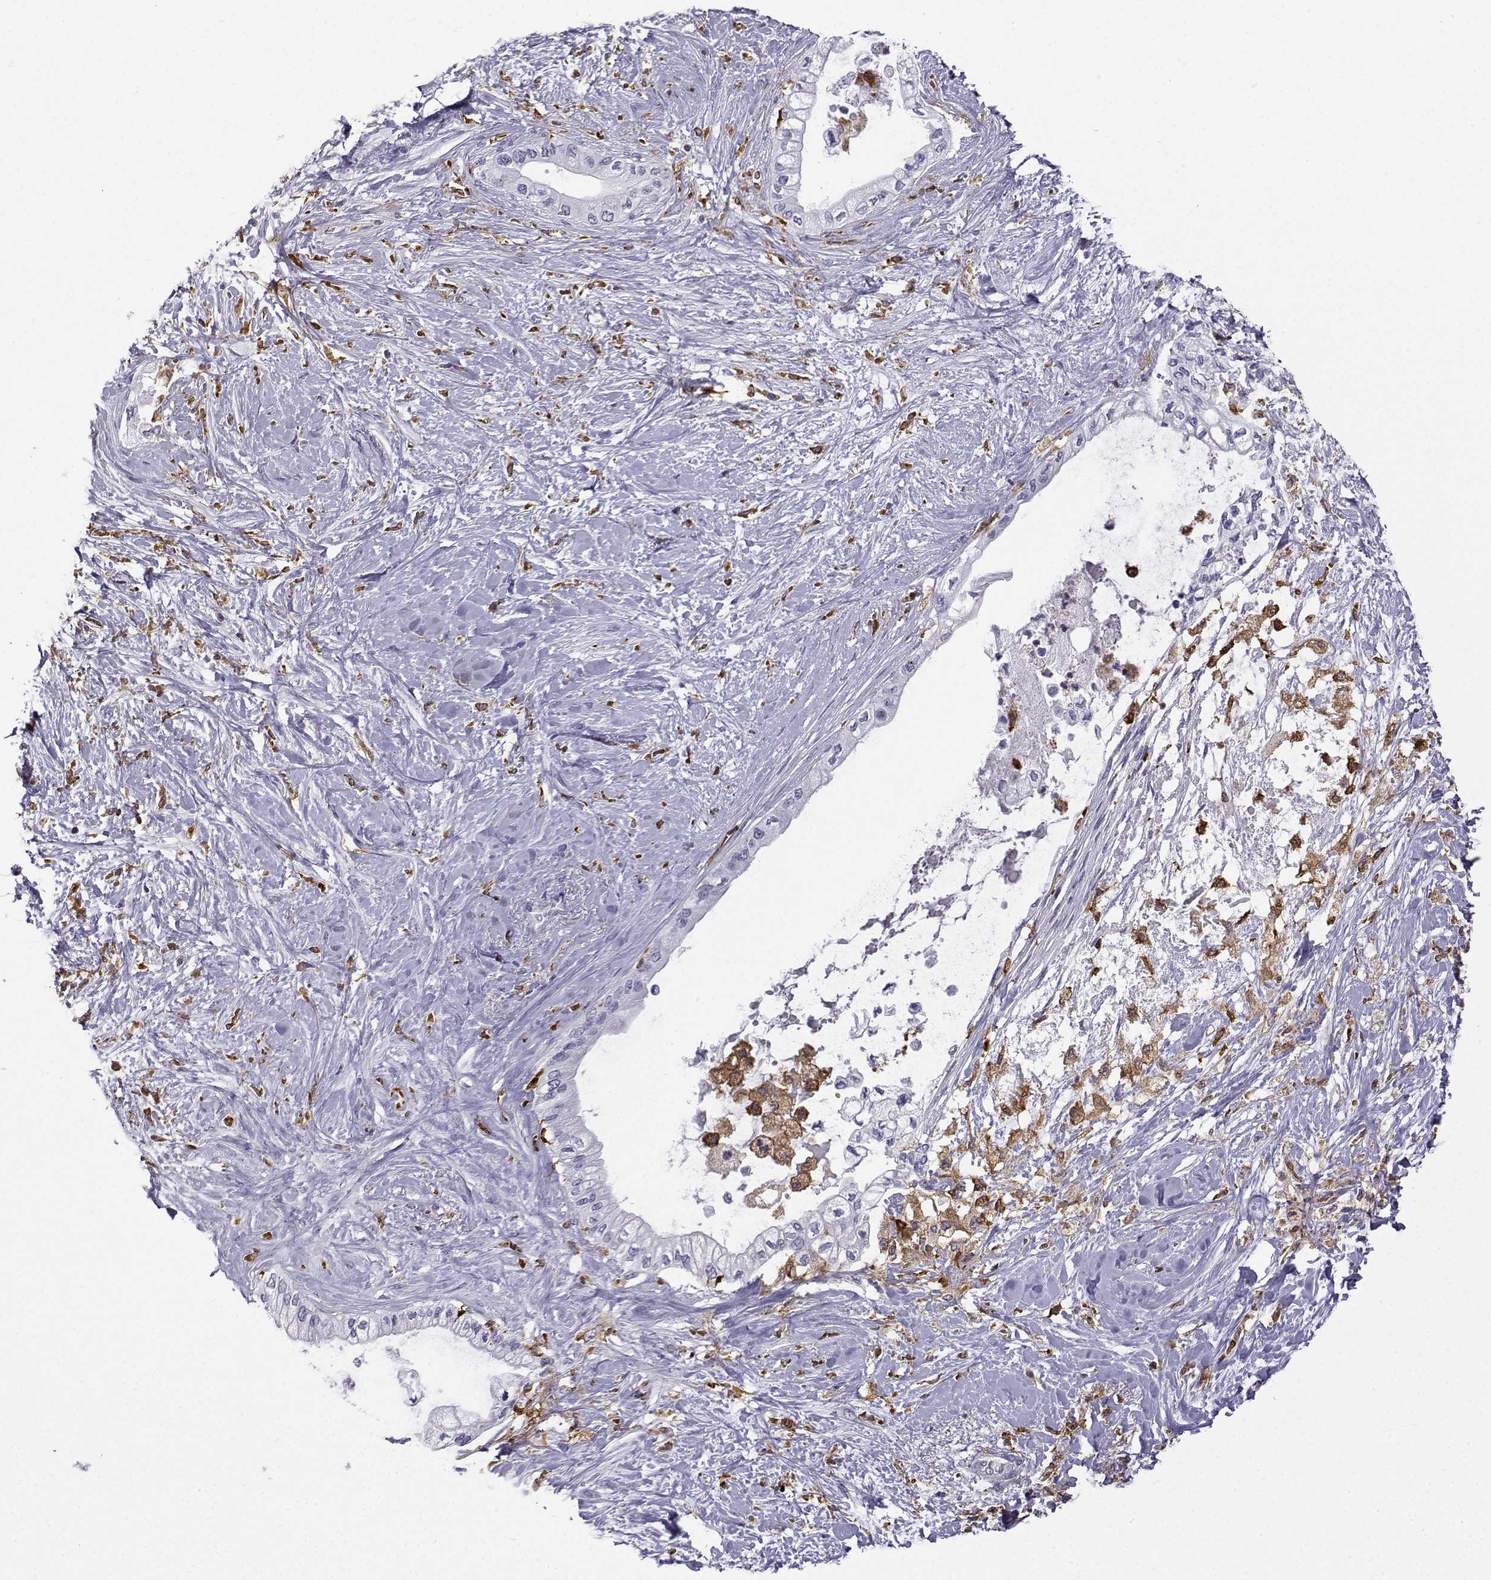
{"staining": {"intensity": "negative", "quantity": "none", "location": "none"}, "tissue": "pancreatic cancer", "cell_type": "Tumor cells", "image_type": "cancer", "snomed": [{"axis": "morphology", "description": "Normal tissue, NOS"}, {"axis": "morphology", "description": "Adenocarcinoma, NOS"}, {"axis": "topography", "description": "Pancreas"}, {"axis": "topography", "description": "Duodenum"}], "caption": "IHC histopathology image of human pancreatic cancer stained for a protein (brown), which reveals no staining in tumor cells.", "gene": "DOCK10", "patient": {"sex": "female", "age": 60}}